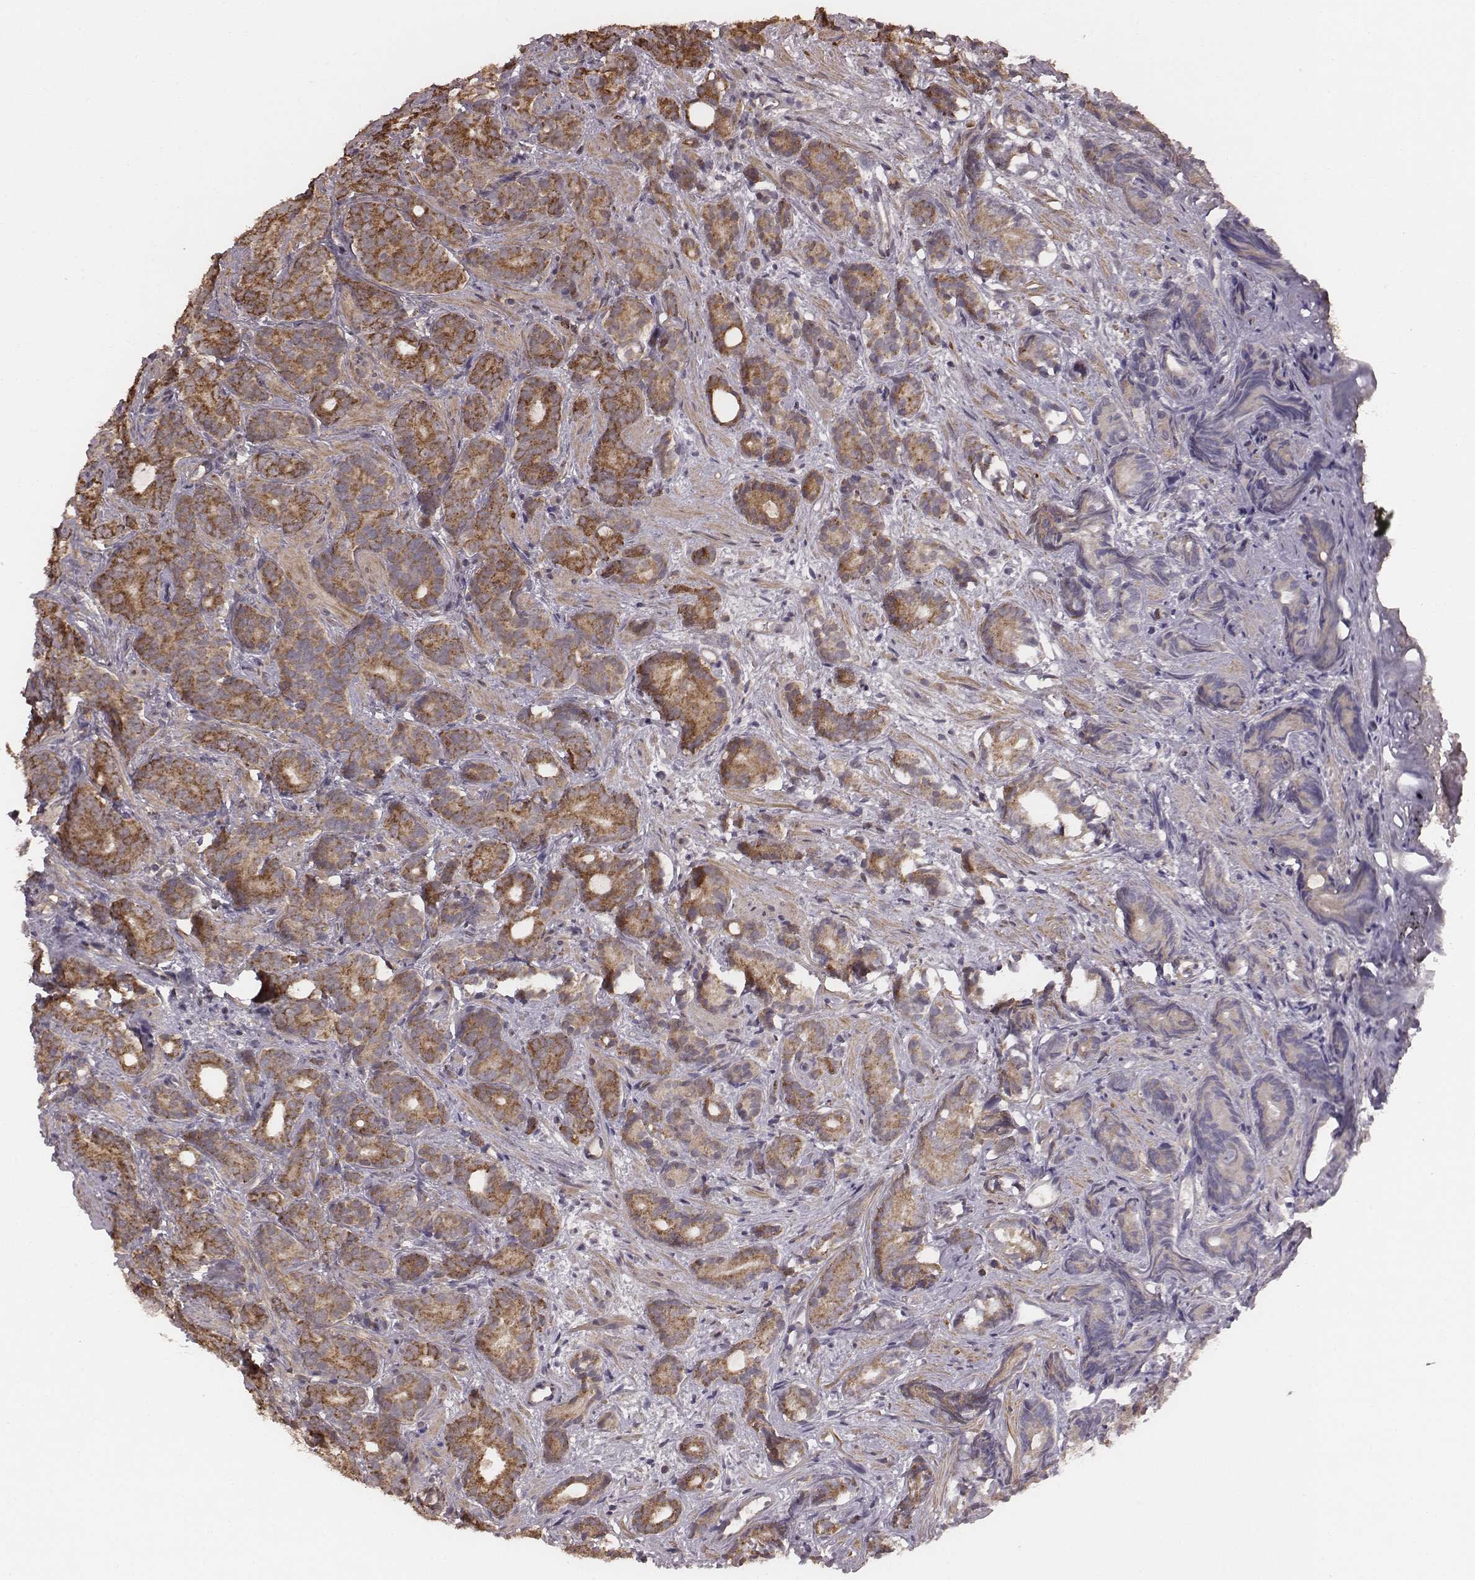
{"staining": {"intensity": "strong", "quantity": ">75%", "location": "cytoplasmic/membranous"}, "tissue": "prostate cancer", "cell_type": "Tumor cells", "image_type": "cancer", "snomed": [{"axis": "morphology", "description": "Adenocarcinoma, High grade"}, {"axis": "topography", "description": "Prostate"}], "caption": "Immunohistochemical staining of prostate cancer (high-grade adenocarcinoma) displays strong cytoplasmic/membranous protein staining in about >75% of tumor cells.", "gene": "PDCD2L", "patient": {"sex": "male", "age": 84}}